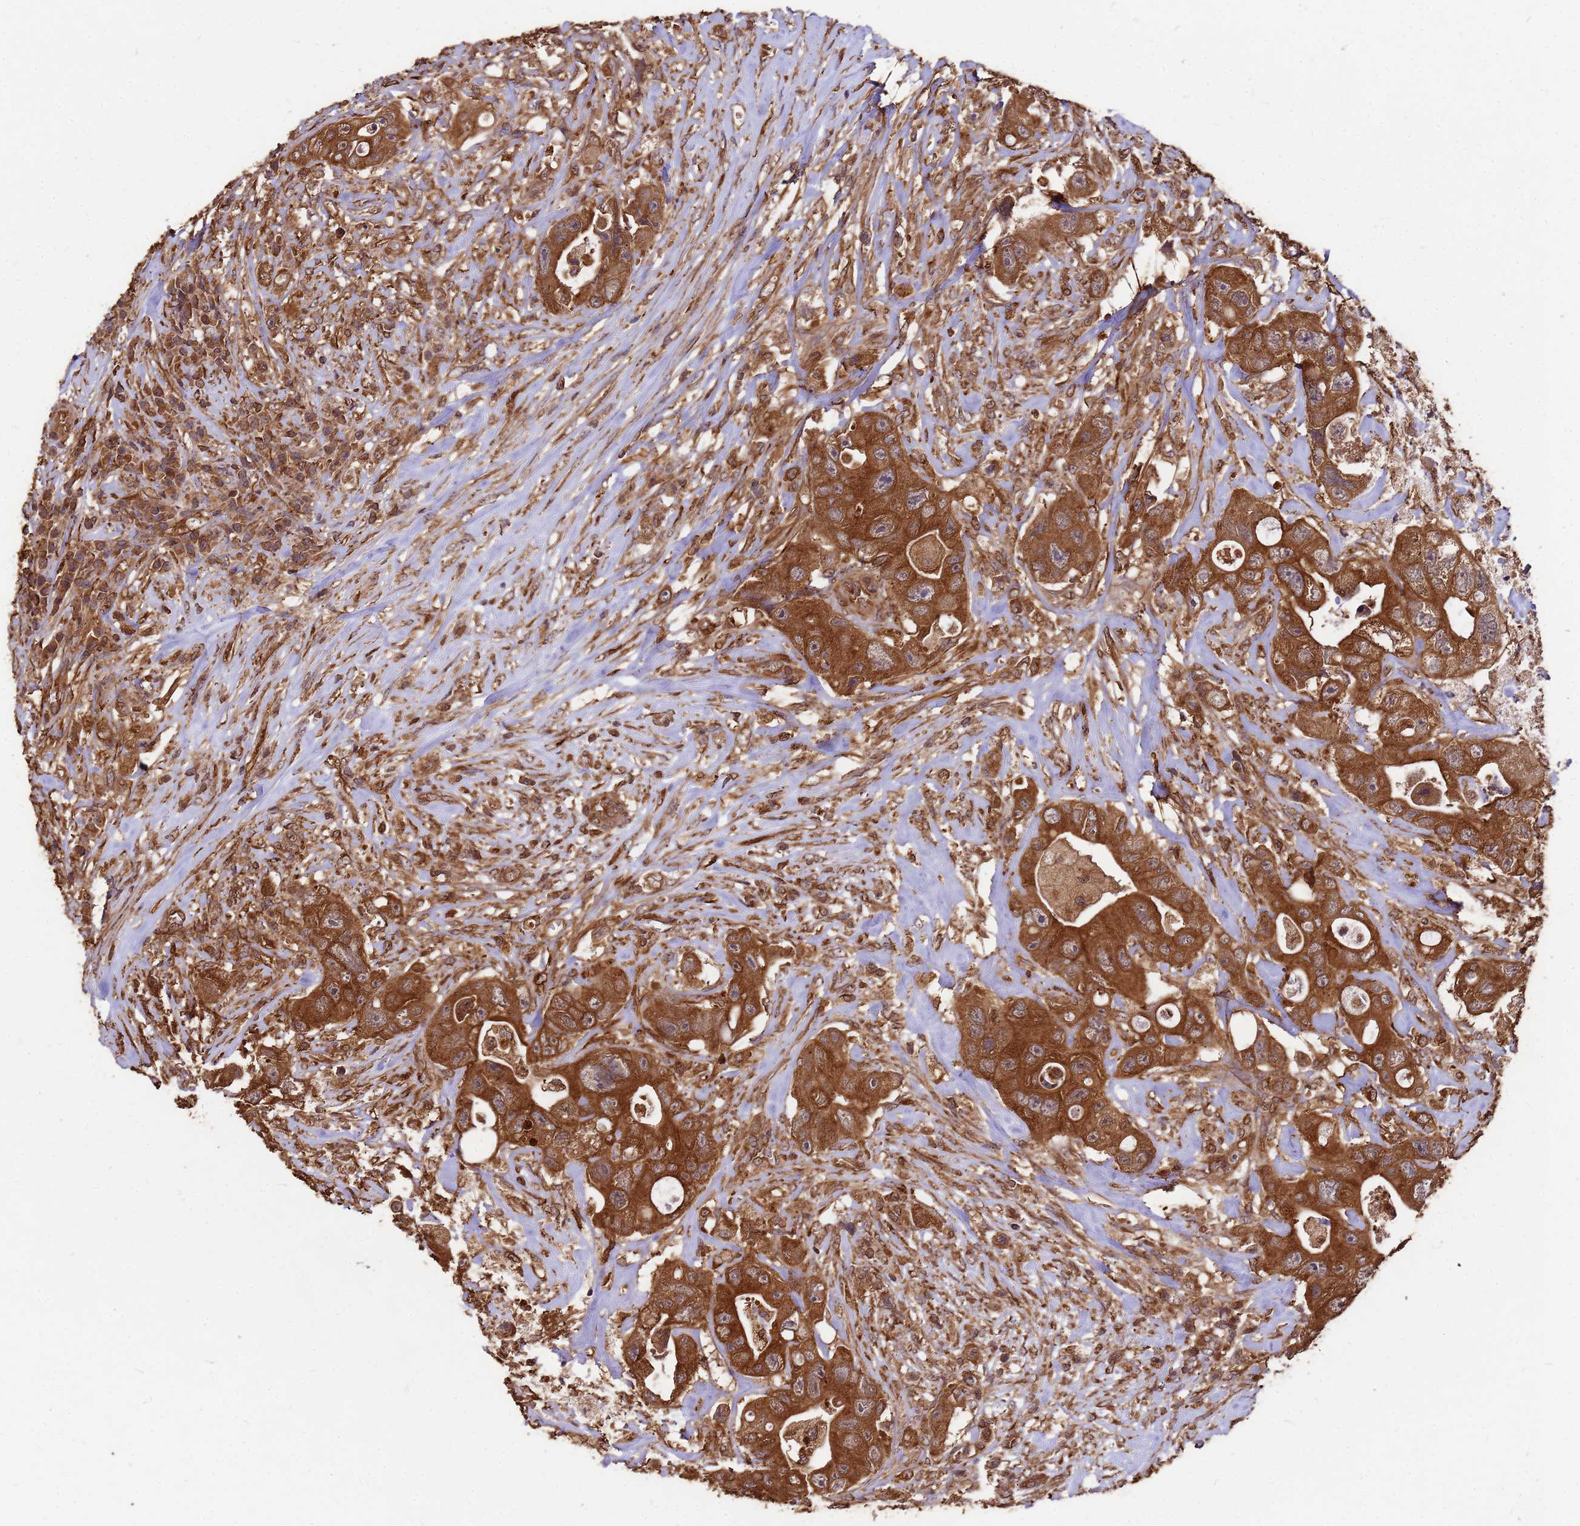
{"staining": {"intensity": "strong", "quantity": ">75%", "location": "cytoplasmic/membranous"}, "tissue": "colorectal cancer", "cell_type": "Tumor cells", "image_type": "cancer", "snomed": [{"axis": "morphology", "description": "Adenocarcinoma, NOS"}, {"axis": "topography", "description": "Colon"}], "caption": "Tumor cells reveal high levels of strong cytoplasmic/membranous positivity in about >75% of cells in human colorectal cancer. Using DAB (brown) and hematoxylin (blue) stains, captured at high magnification using brightfield microscopy.", "gene": "ZNF618", "patient": {"sex": "female", "age": 46}}